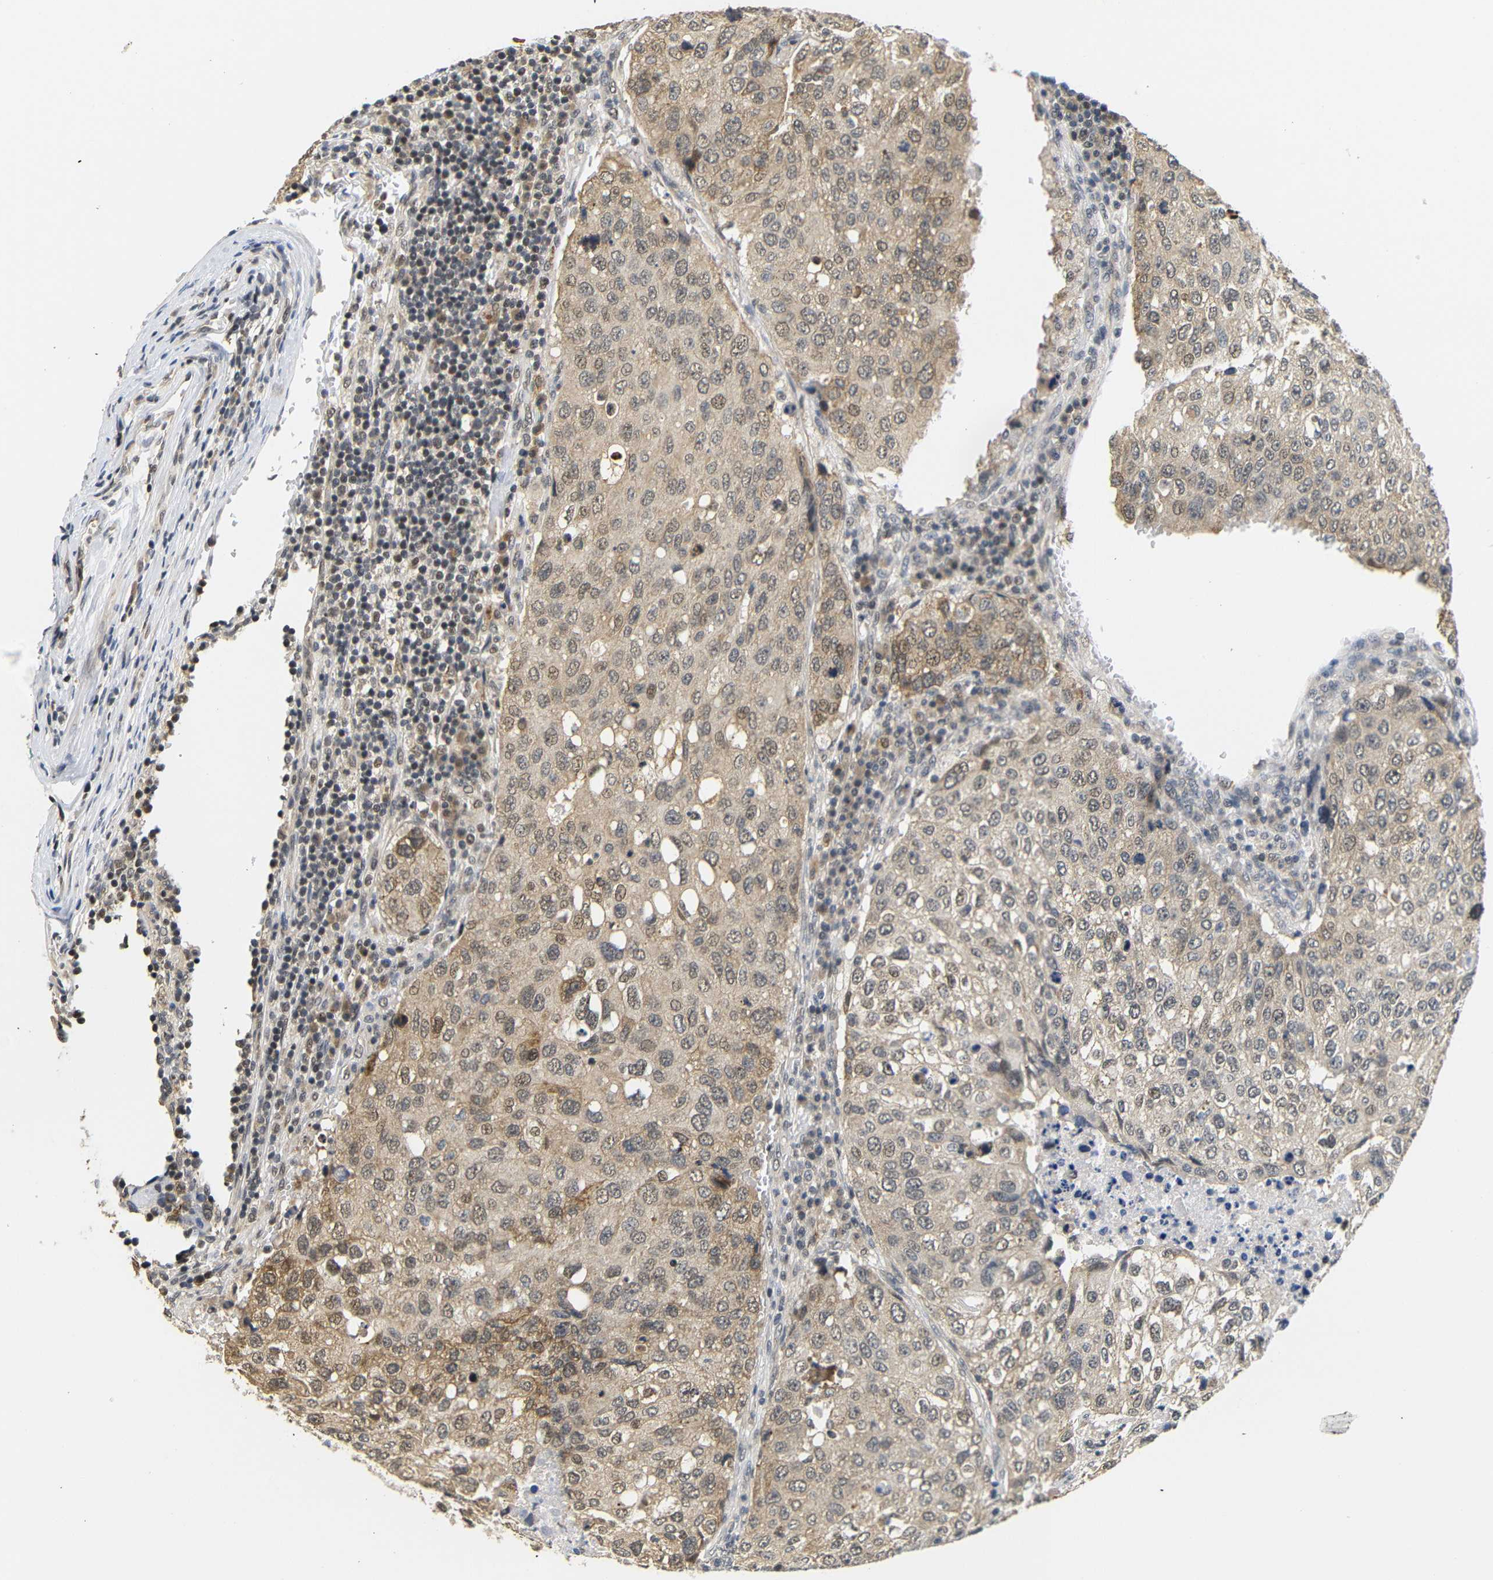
{"staining": {"intensity": "weak", "quantity": ">75%", "location": "cytoplasmic/membranous,nuclear"}, "tissue": "urothelial cancer", "cell_type": "Tumor cells", "image_type": "cancer", "snomed": [{"axis": "morphology", "description": "Urothelial carcinoma, High grade"}, {"axis": "topography", "description": "Lymph node"}, {"axis": "topography", "description": "Urinary bladder"}], "caption": "Urothelial carcinoma (high-grade) stained with a brown dye exhibits weak cytoplasmic/membranous and nuclear positive positivity in approximately >75% of tumor cells.", "gene": "GJA5", "patient": {"sex": "male", "age": 51}}